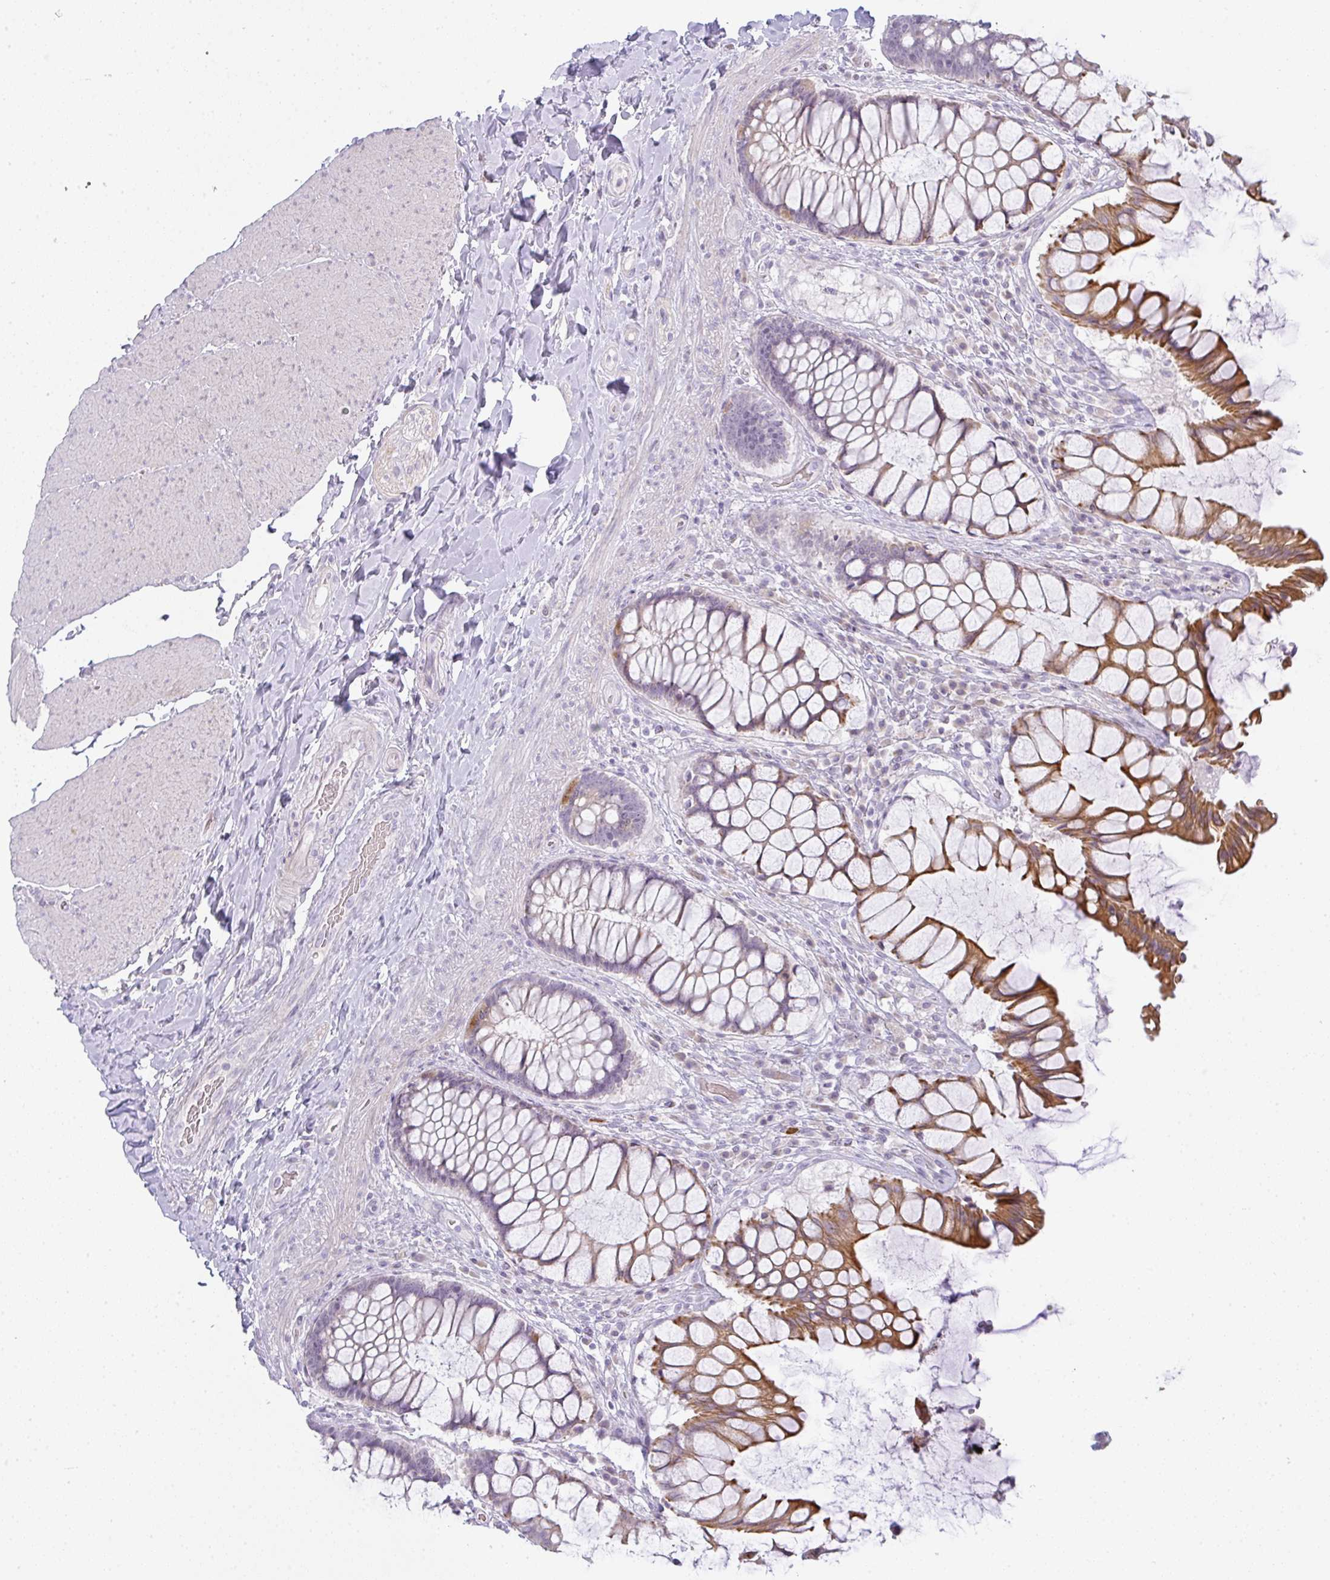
{"staining": {"intensity": "strong", "quantity": "25%-75%", "location": "cytoplasmic/membranous"}, "tissue": "rectum", "cell_type": "Glandular cells", "image_type": "normal", "snomed": [{"axis": "morphology", "description": "Normal tissue, NOS"}, {"axis": "topography", "description": "Rectum"}], "caption": "A high amount of strong cytoplasmic/membranous positivity is identified in about 25%-75% of glandular cells in normal rectum.", "gene": "SIRPB2", "patient": {"sex": "female", "age": 58}}